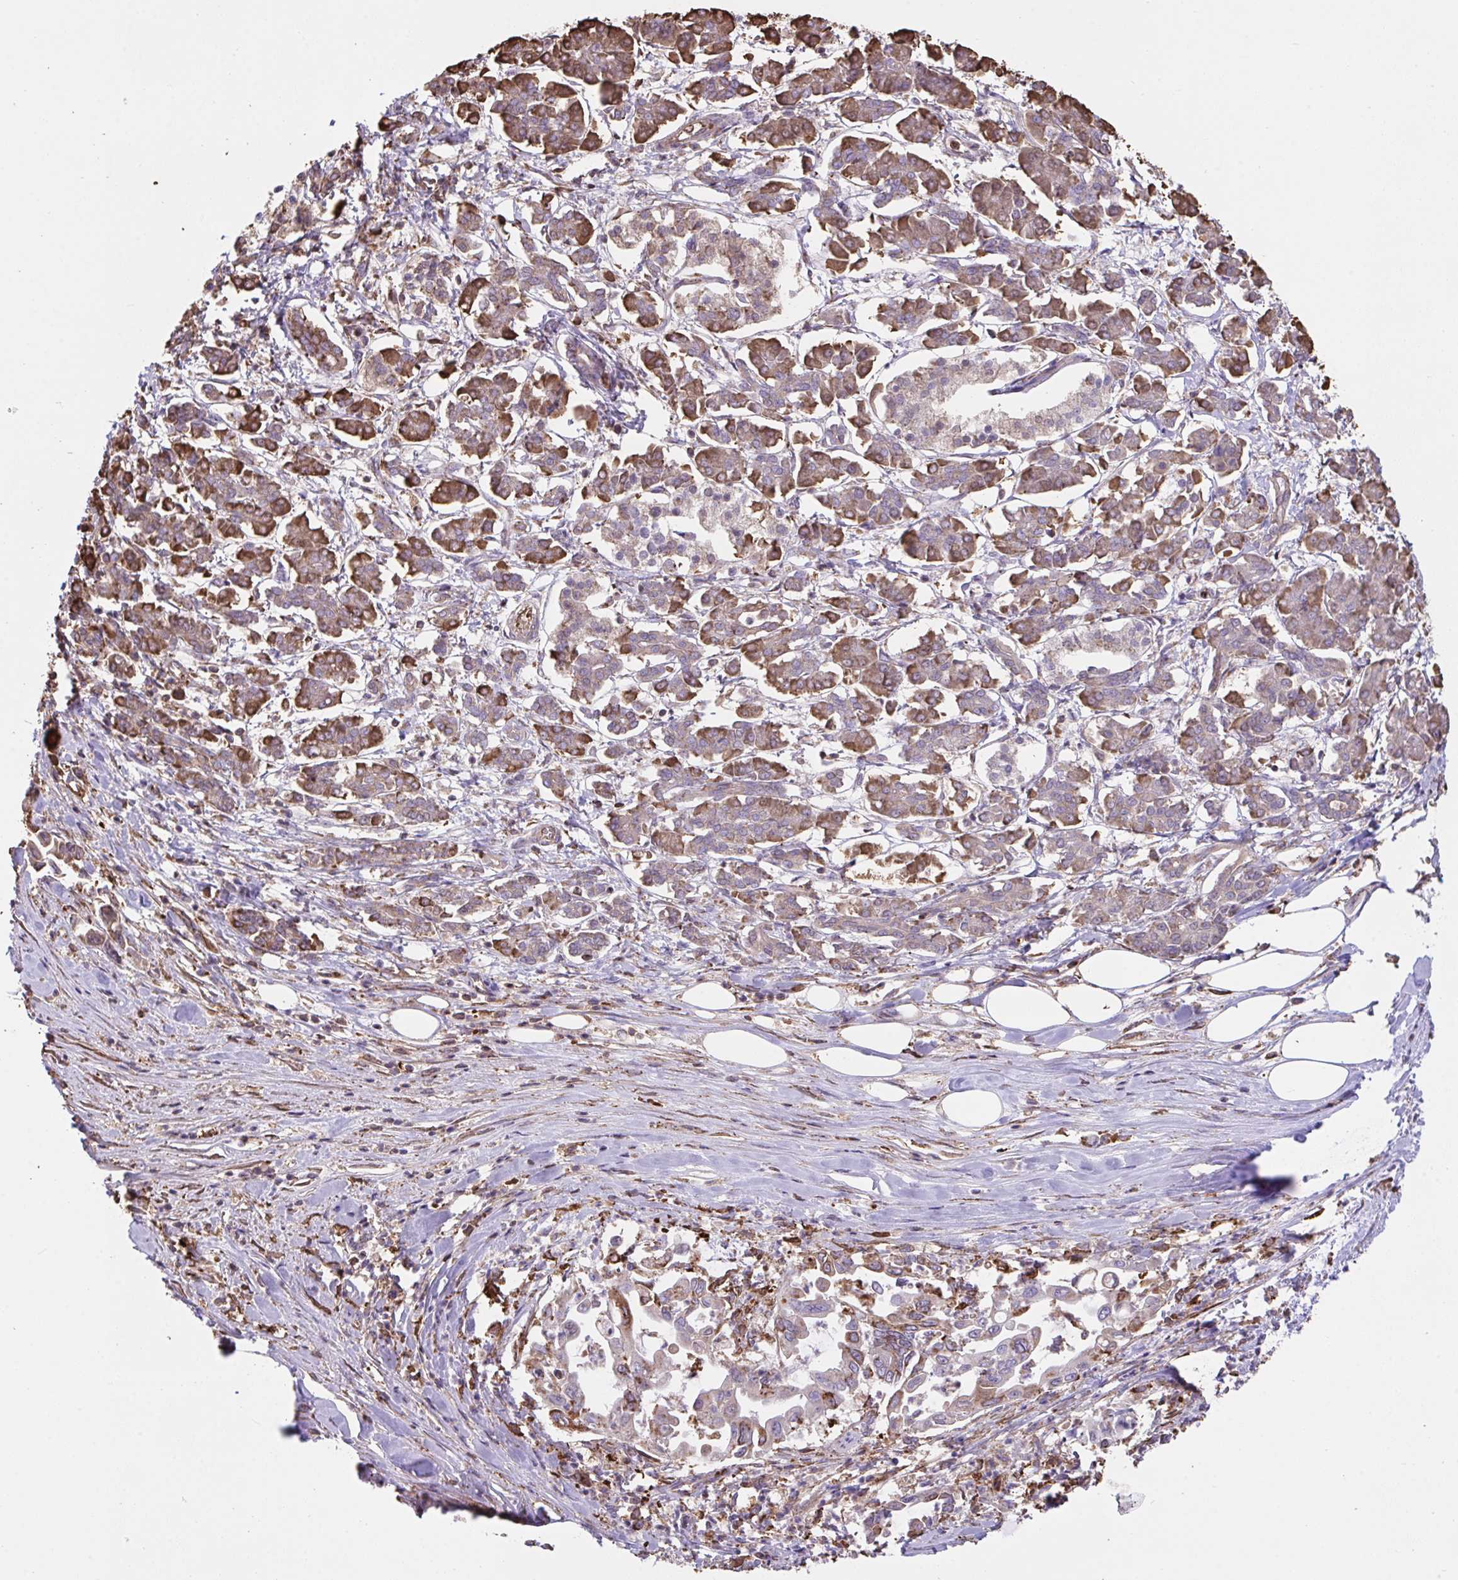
{"staining": {"intensity": "moderate", "quantity": ">75%", "location": "cytoplasmic/membranous"}, "tissue": "pancreatic cancer", "cell_type": "Tumor cells", "image_type": "cancer", "snomed": [{"axis": "morphology", "description": "Adenocarcinoma, NOS"}, {"axis": "topography", "description": "Pancreas"}], "caption": "Pancreatic adenocarcinoma was stained to show a protein in brown. There is medium levels of moderate cytoplasmic/membranous staining in approximately >75% of tumor cells. The staining was performed using DAB, with brown indicating positive protein expression. Nuclei are stained blue with hematoxylin.", "gene": "PPIH", "patient": {"sex": "male", "age": 61}}